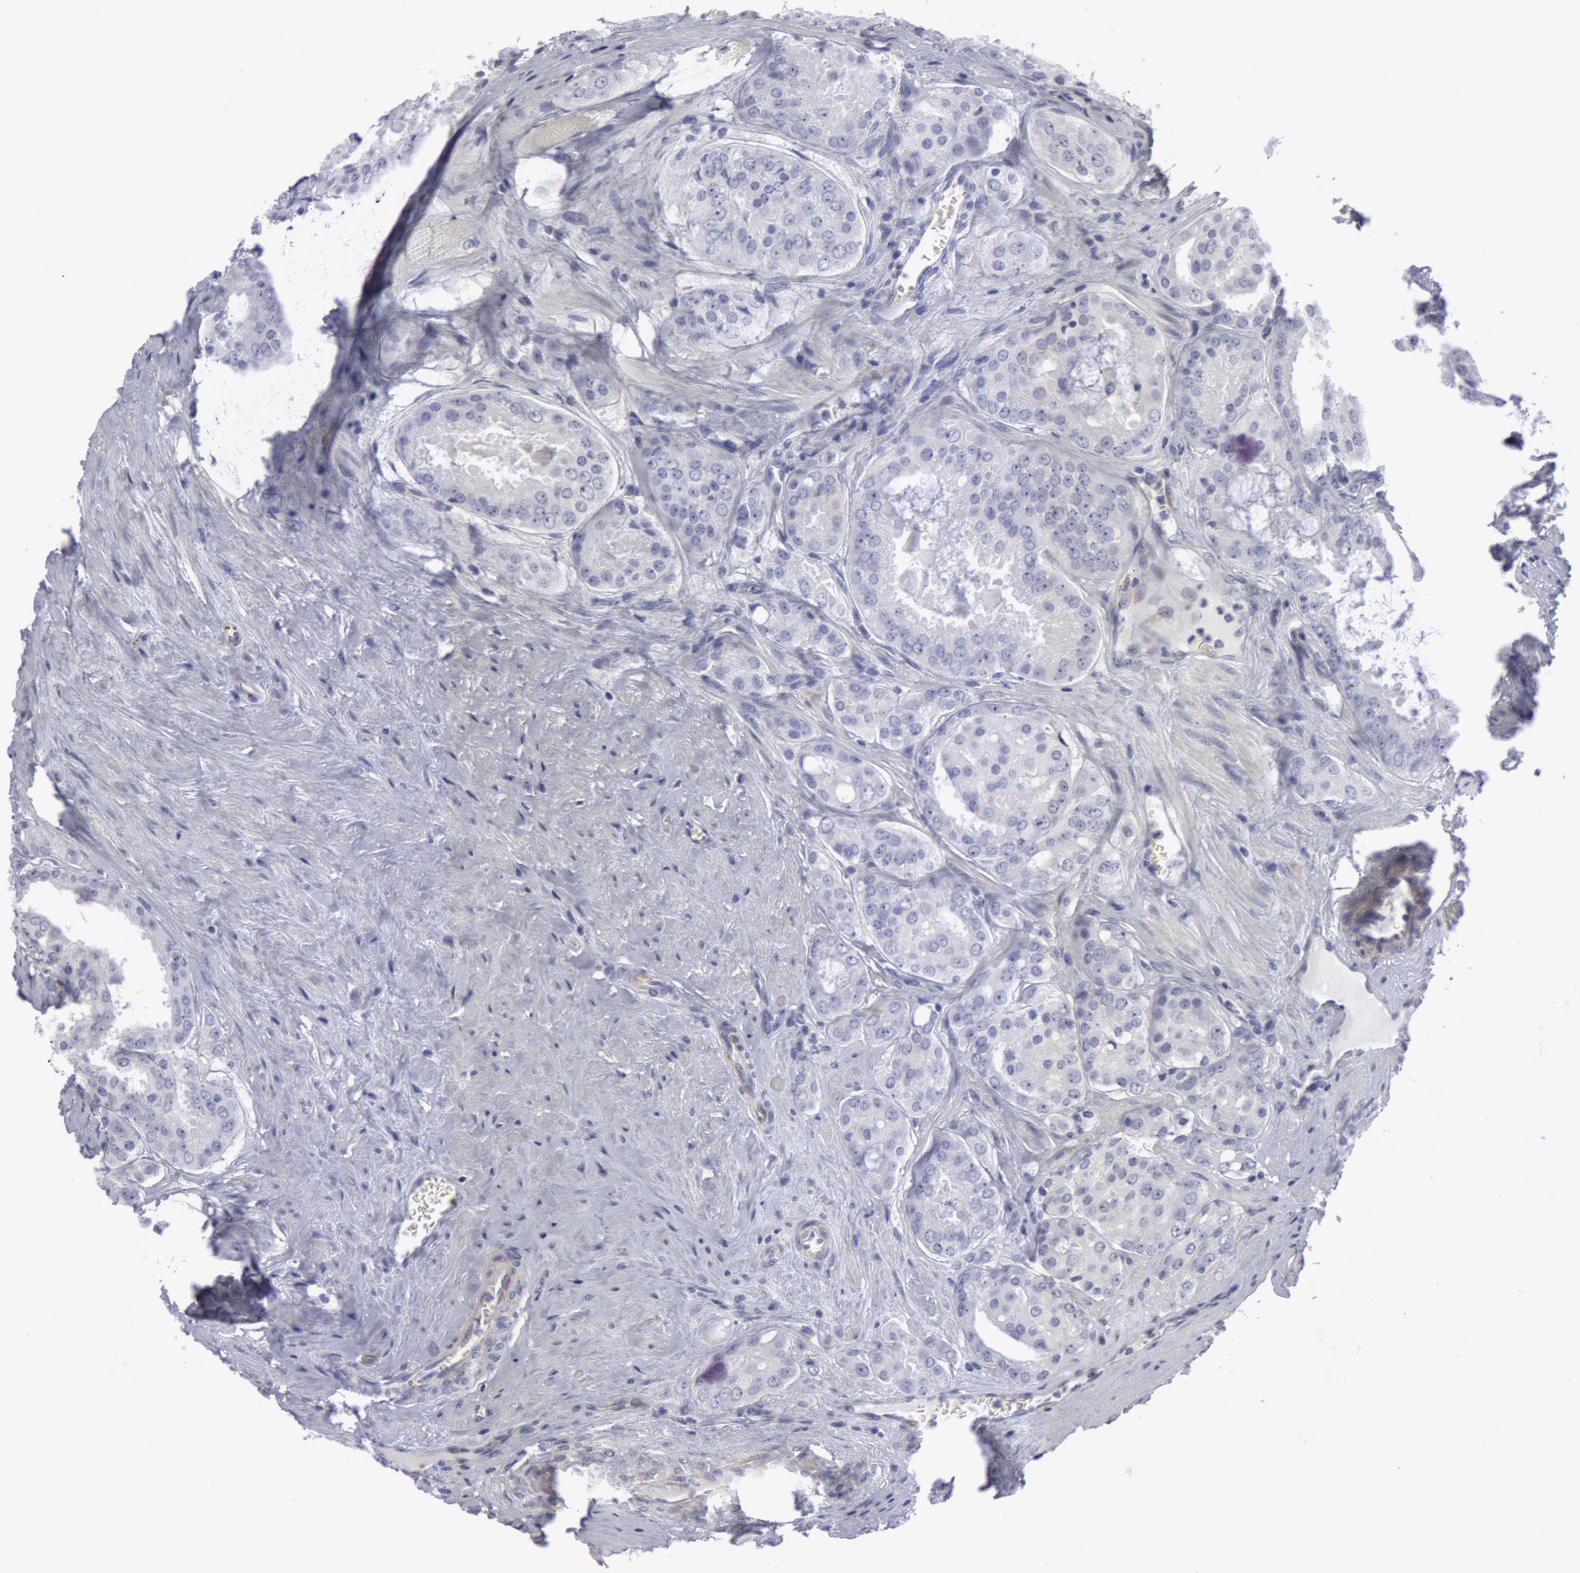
{"staining": {"intensity": "negative", "quantity": "none", "location": "none"}, "tissue": "prostate cancer", "cell_type": "Tumor cells", "image_type": "cancer", "snomed": [{"axis": "morphology", "description": "Adenocarcinoma, Medium grade"}, {"axis": "topography", "description": "Prostate"}], "caption": "An immunohistochemistry (IHC) image of prostate medium-grade adenocarcinoma is shown. There is no staining in tumor cells of prostate medium-grade adenocarcinoma. (IHC, brightfield microscopy, high magnification).", "gene": "SMC1B", "patient": {"sex": "male", "age": 60}}